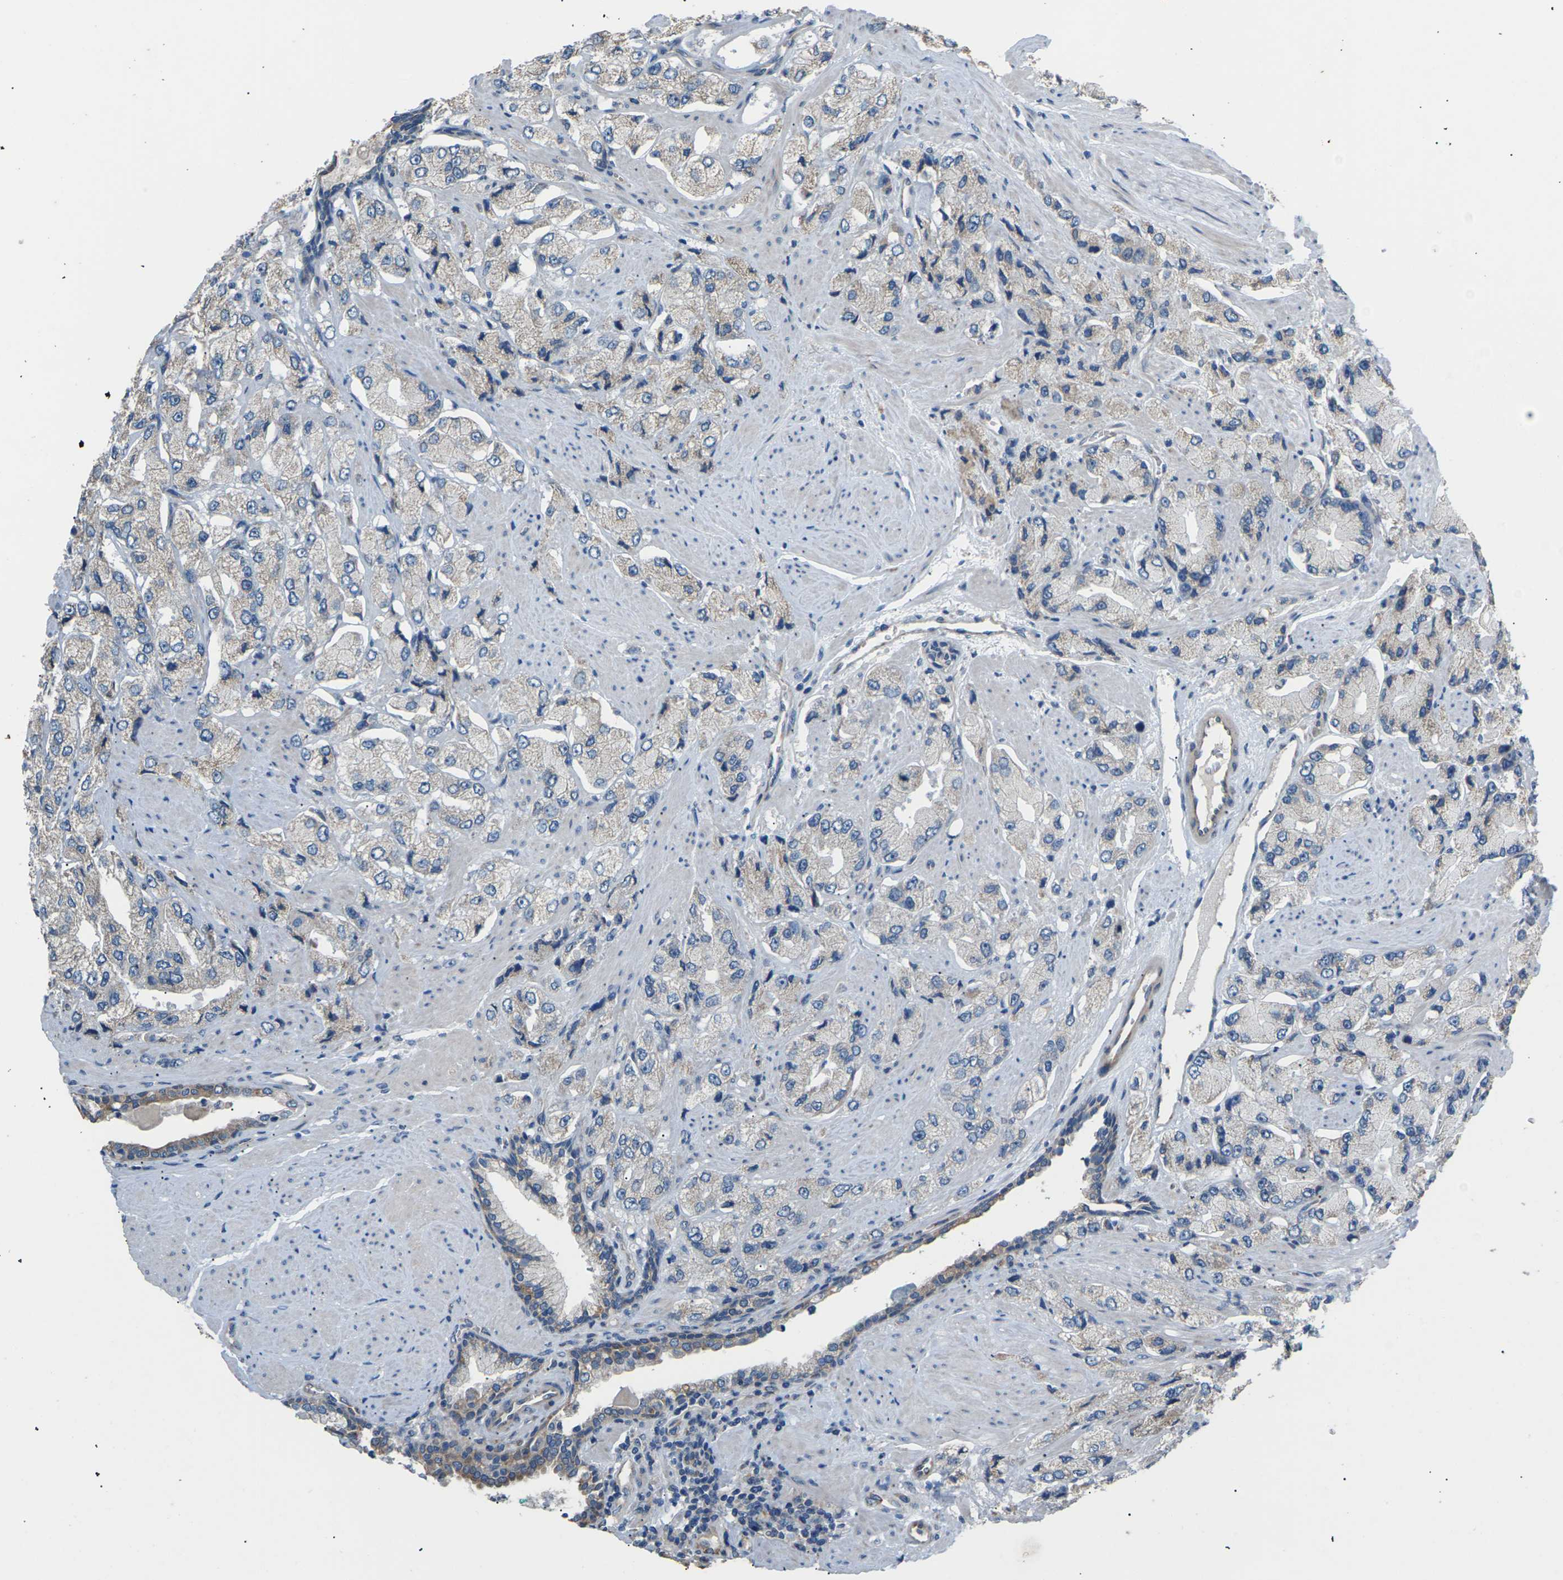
{"staining": {"intensity": "weak", "quantity": "<25%", "location": "cytoplasmic/membranous"}, "tissue": "prostate cancer", "cell_type": "Tumor cells", "image_type": "cancer", "snomed": [{"axis": "morphology", "description": "Adenocarcinoma, High grade"}, {"axis": "topography", "description": "Prostate"}], "caption": "An immunohistochemistry histopathology image of prostate cancer (high-grade adenocarcinoma) is shown. There is no staining in tumor cells of prostate cancer (high-grade adenocarcinoma).", "gene": "KLHDC8B", "patient": {"sex": "male", "age": 58}}